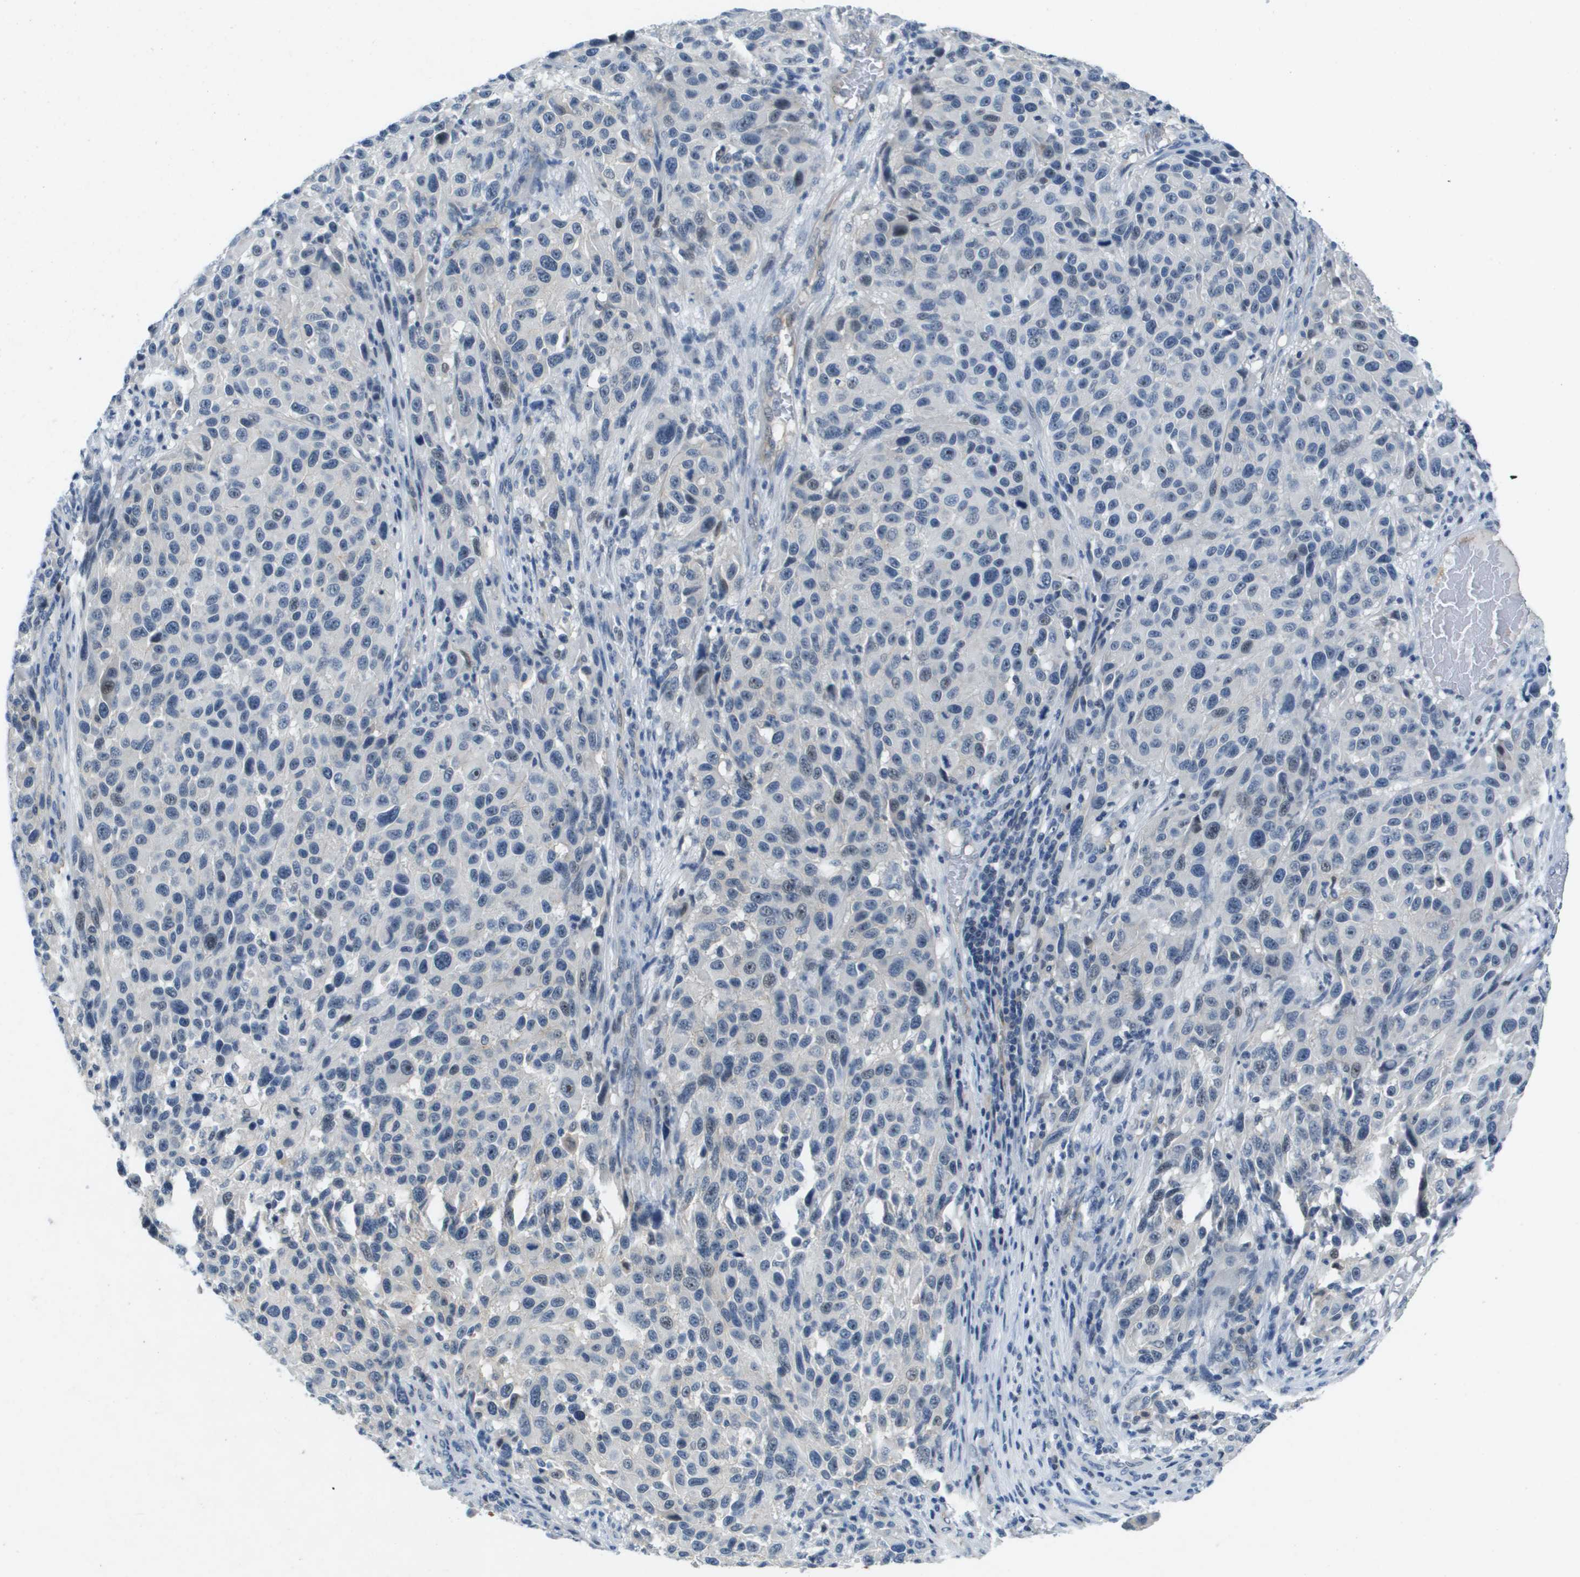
{"staining": {"intensity": "negative", "quantity": "none", "location": "none"}, "tissue": "melanoma", "cell_type": "Tumor cells", "image_type": "cancer", "snomed": [{"axis": "morphology", "description": "Malignant melanoma, Metastatic site"}, {"axis": "topography", "description": "Lymph node"}], "caption": "Tumor cells show no significant staining in malignant melanoma (metastatic site). (IHC, brightfield microscopy, high magnification).", "gene": "ITGA6", "patient": {"sex": "male", "age": 61}}